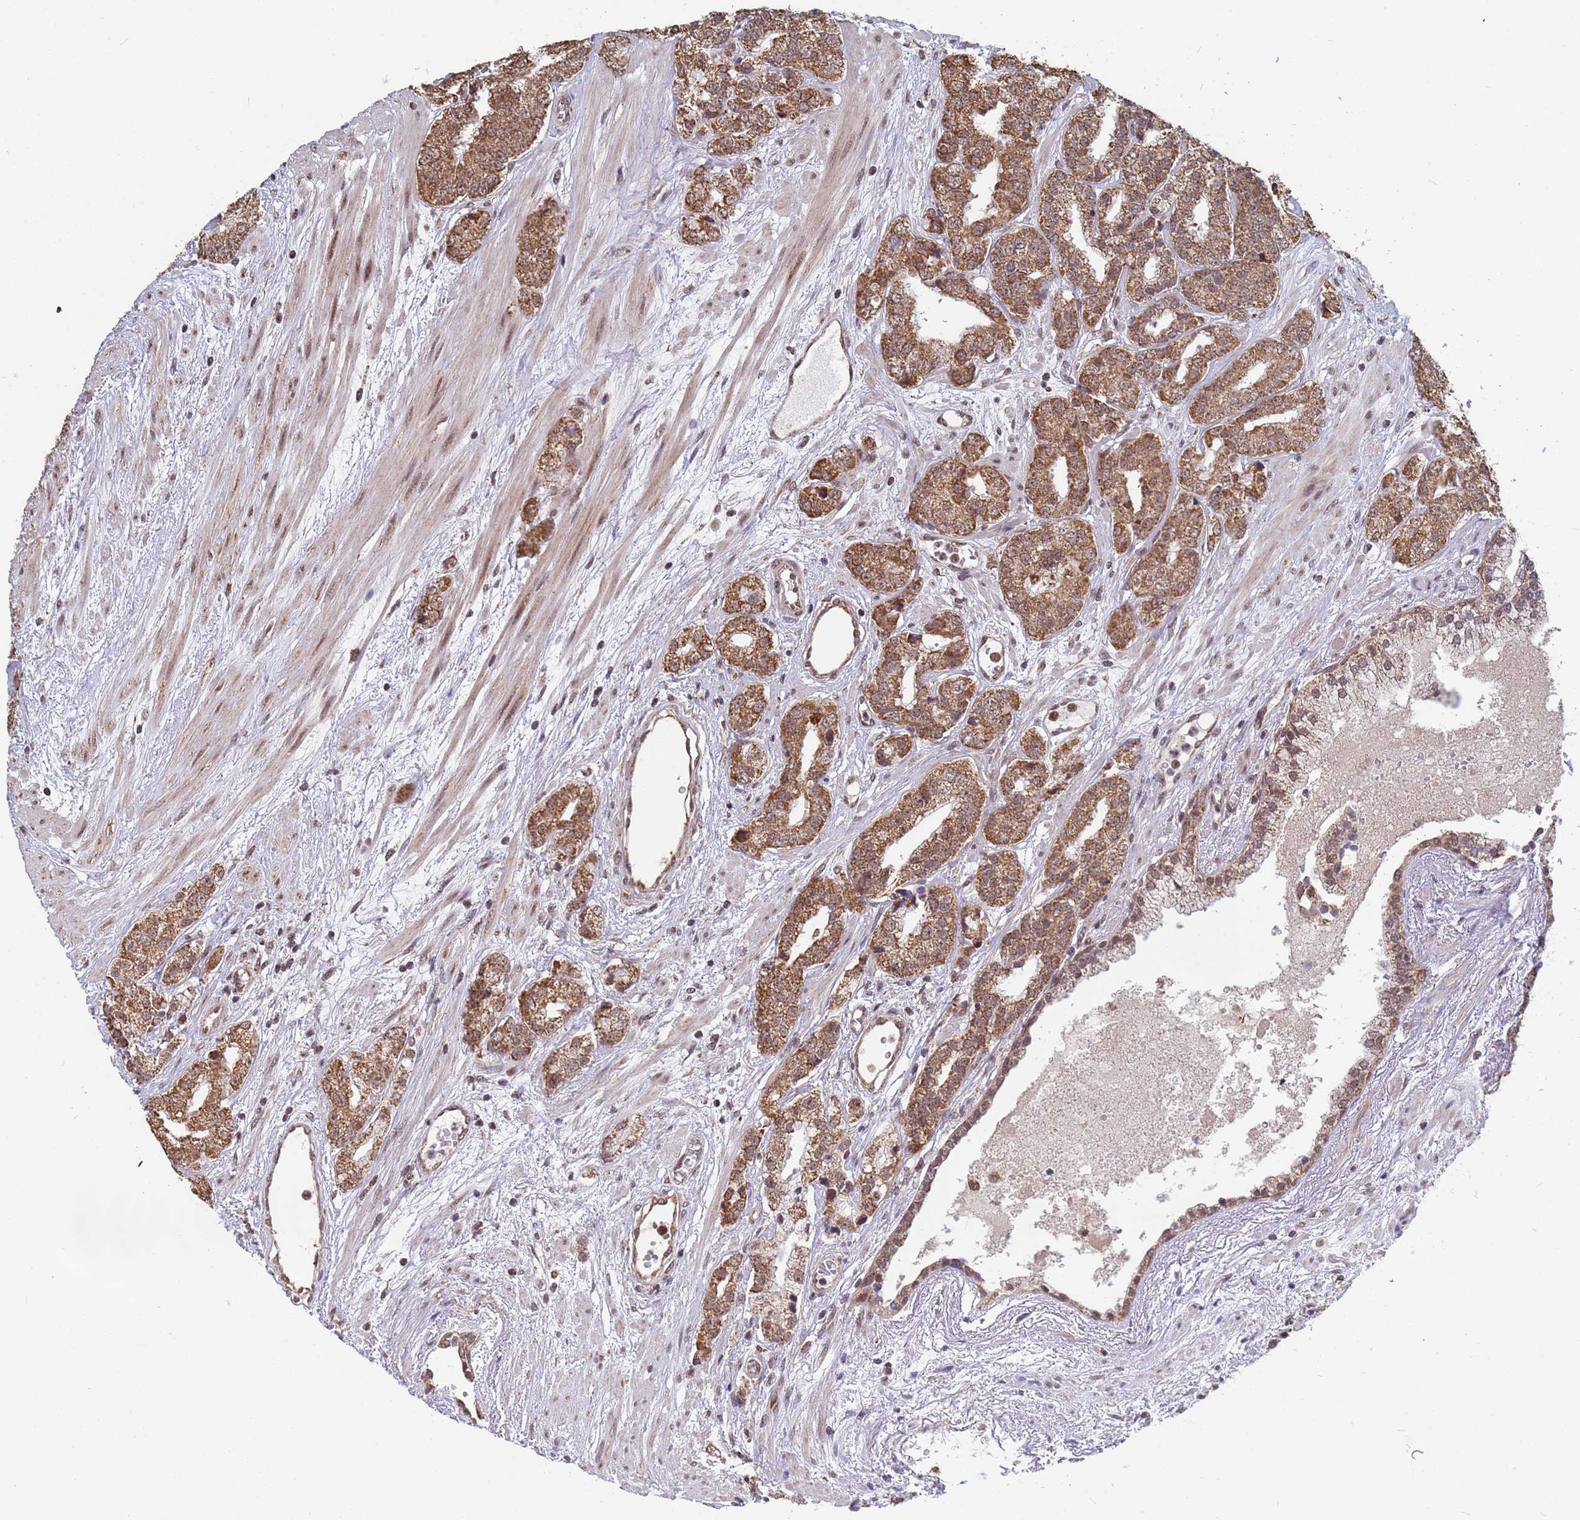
{"staining": {"intensity": "moderate", "quantity": ">75%", "location": "cytoplasmic/membranous"}, "tissue": "prostate cancer", "cell_type": "Tumor cells", "image_type": "cancer", "snomed": [{"axis": "morphology", "description": "Adenocarcinoma, High grade"}, {"axis": "topography", "description": "Prostate"}], "caption": "Tumor cells reveal moderate cytoplasmic/membranous staining in approximately >75% of cells in prostate cancer (adenocarcinoma (high-grade)).", "gene": "DENND2B", "patient": {"sex": "male", "age": 71}}